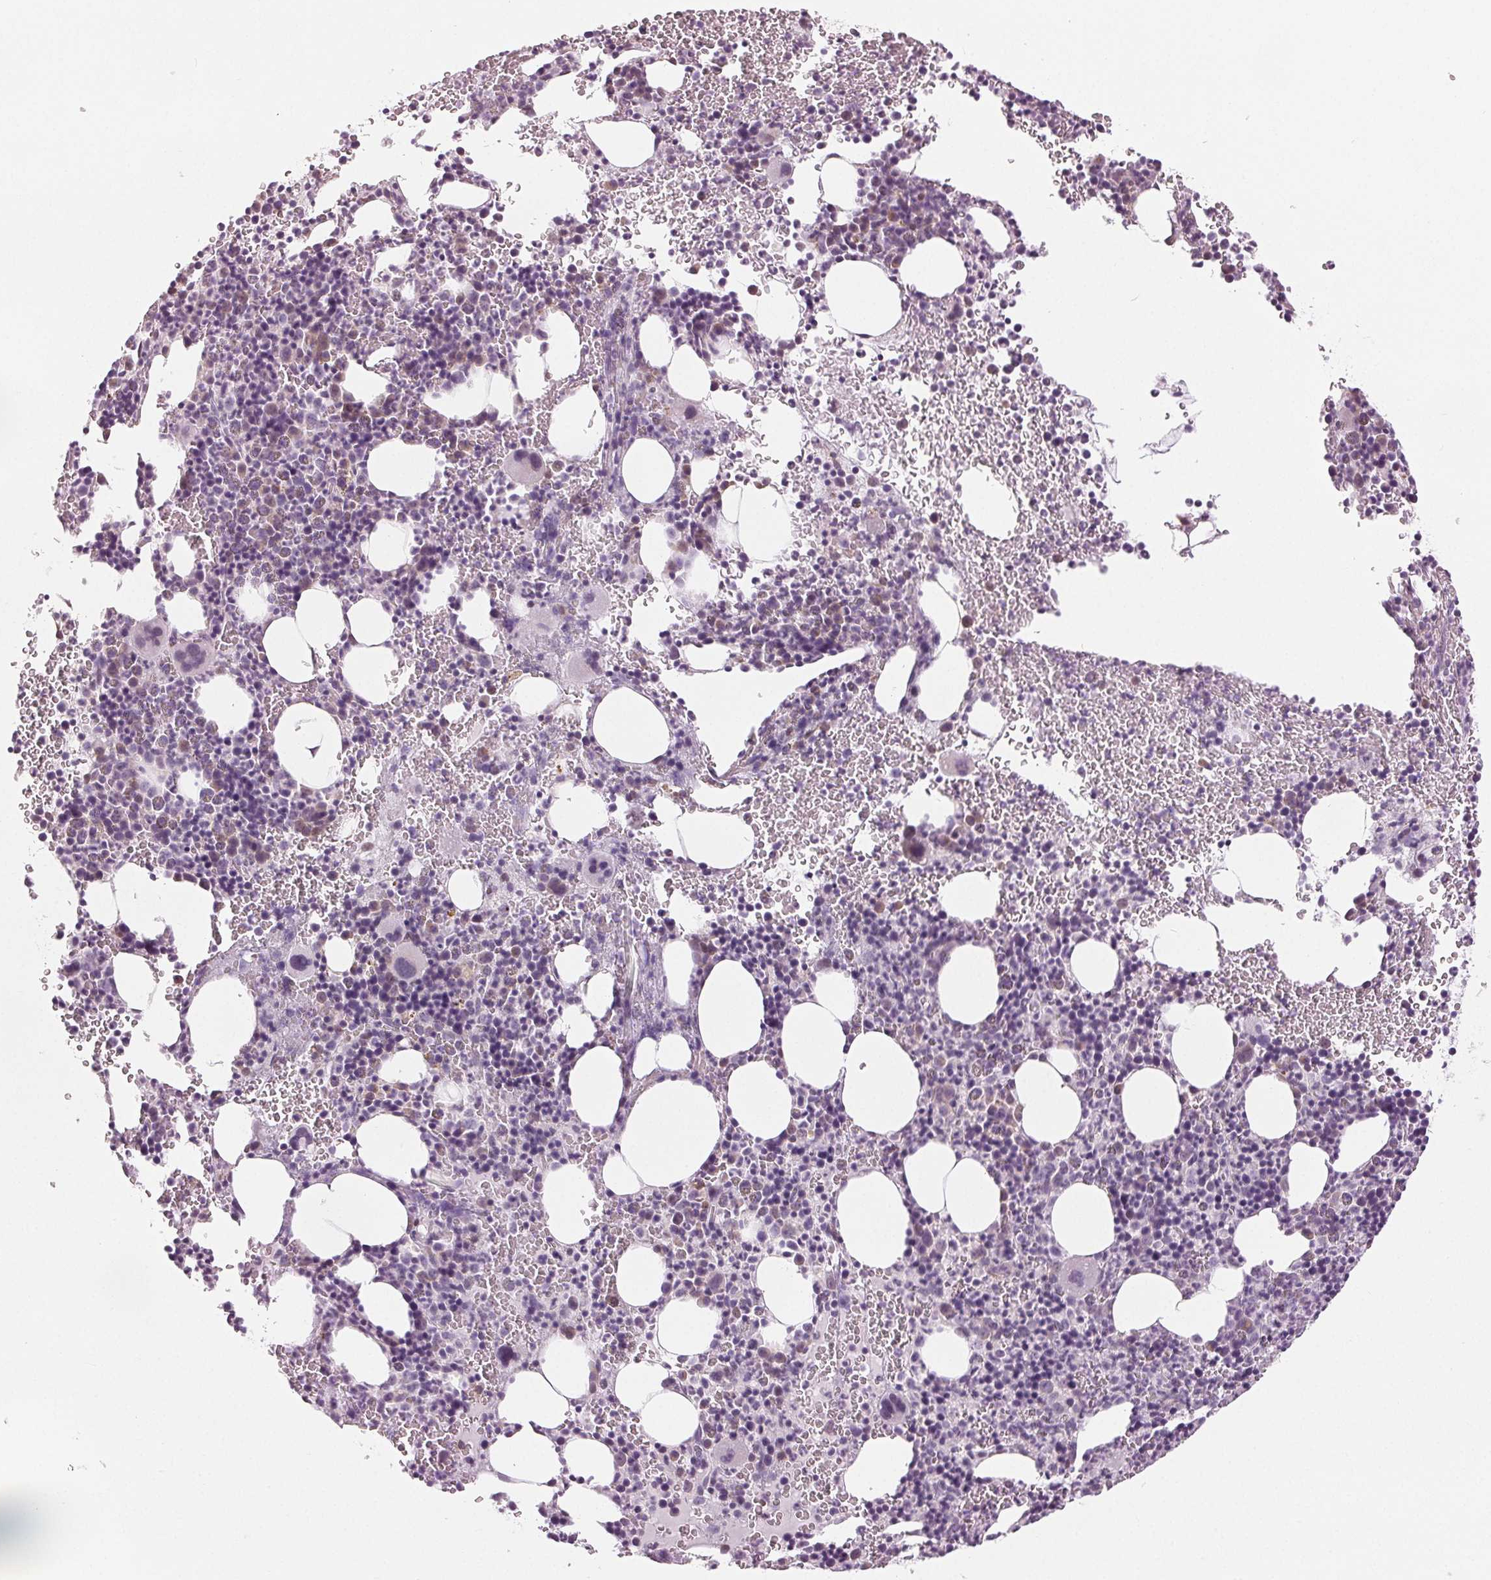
{"staining": {"intensity": "weak", "quantity": "<25%", "location": "nuclear"}, "tissue": "bone marrow", "cell_type": "Hematopoietic cells", "image_type": "normal", "snomed": [{"axis": "morphology", "description": "Normal tissue, NOS"}, {"axis": "topography", "description": "Bone marrow"}], "caption": "Photomicrograph shows no significant protein positivity in hematopoietic cells of normal bone marrow.", "gene": "DNAJC6", "patient": {"sex": "male", "age": 63}}